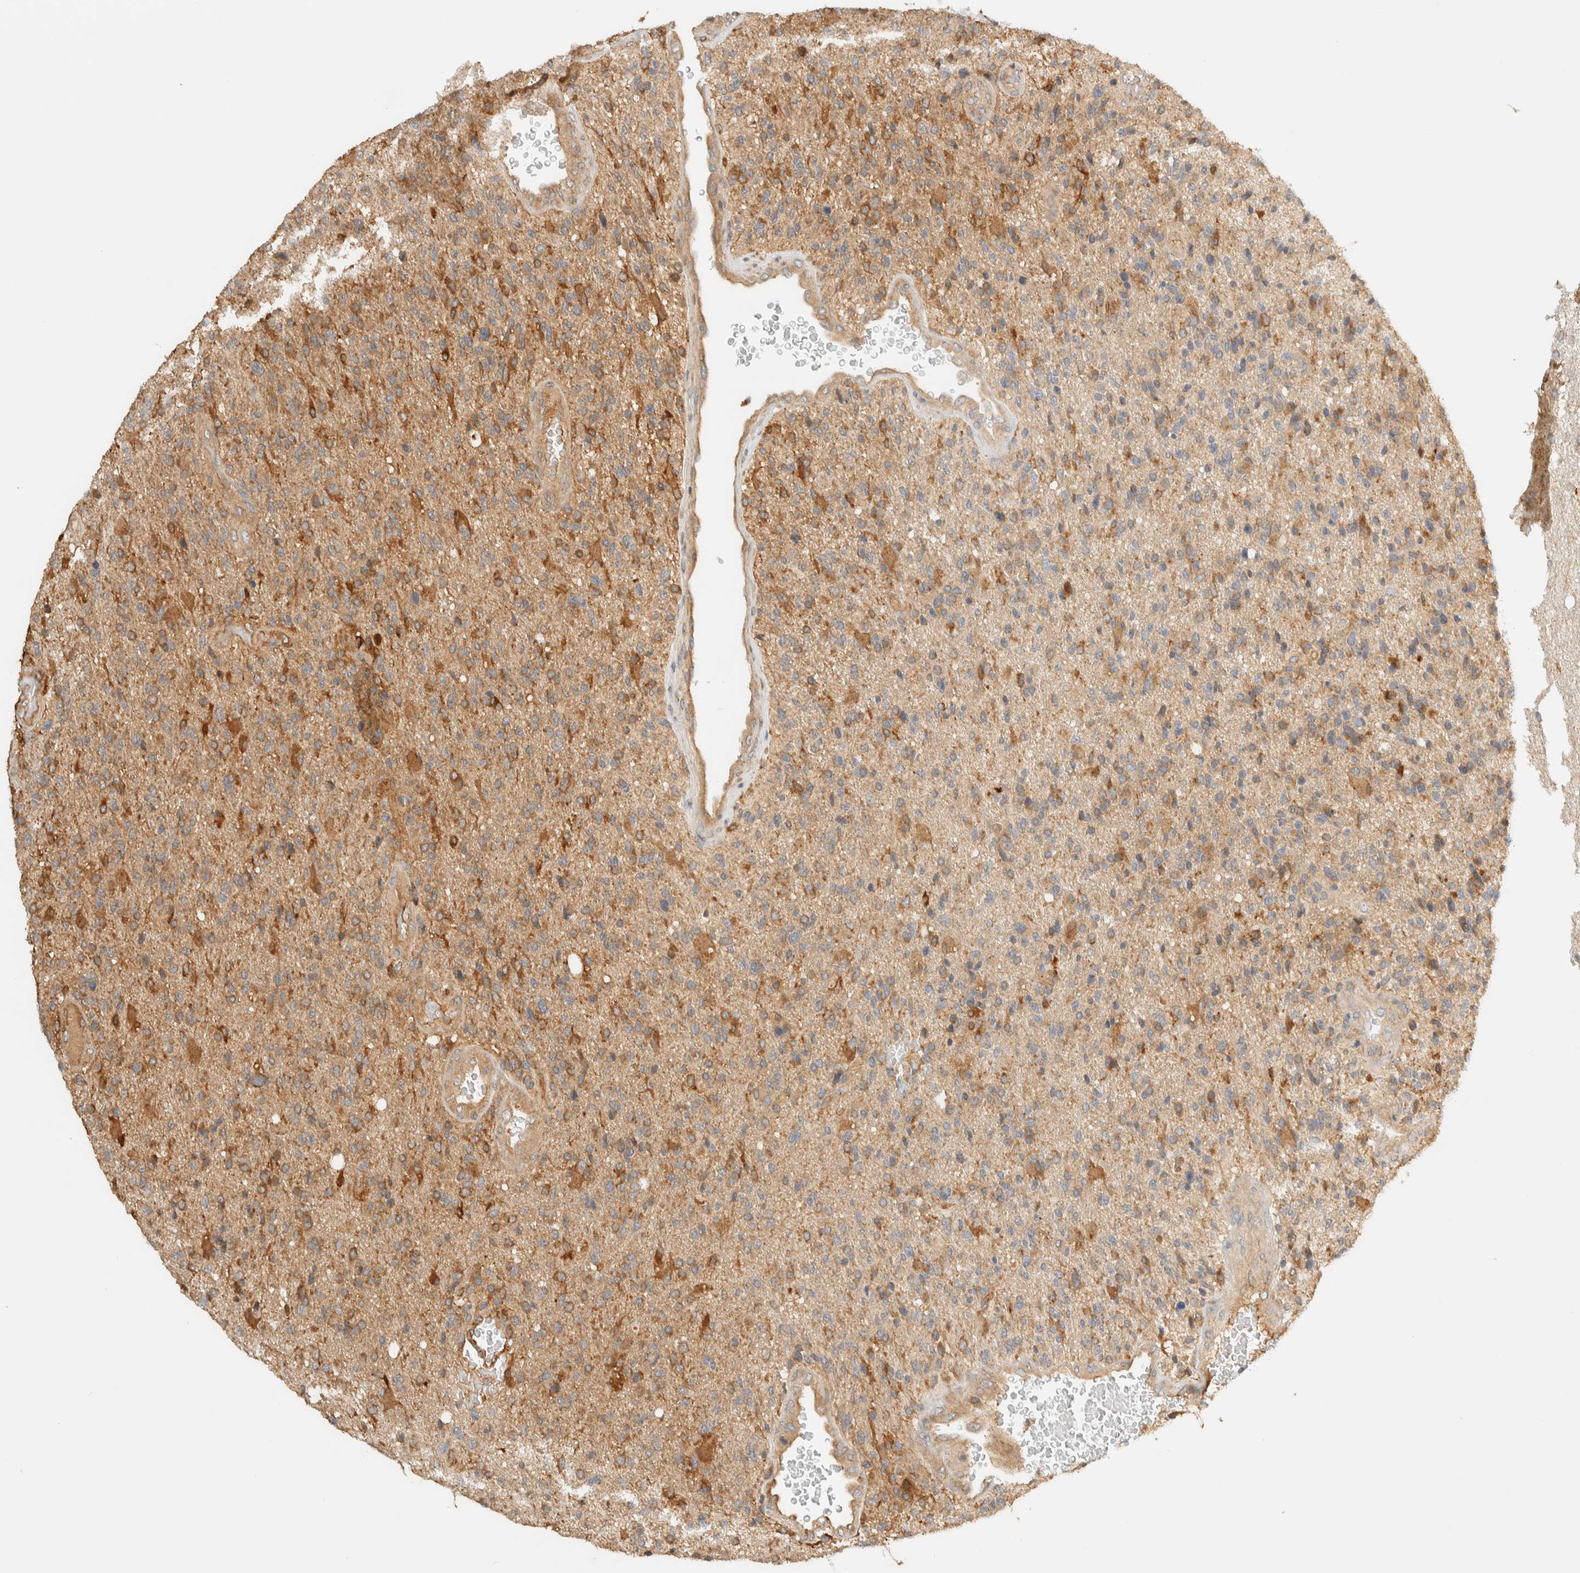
{"staining": {"intensity": "weak", "quantity": "25%-75%", "location": "cytoplasmic/membranous"}, "tissue": "glioma", "cell_type": "Tumor cells", "image_type": "cancer", "snomed": [{"axis": "morphology", "description": "Glioma, malignant, High grade"}, {"axis": "topography", "description": "Brain"}], "caption": "Malignant glioma (high-grade) was stained to show a protein in brown. There is low levels of weak cytoplasmic/membranous staining in about 25%-75% of tumor cells.", "gene": "TMEM192", "patient": {"sex": "male", "age": 72}}